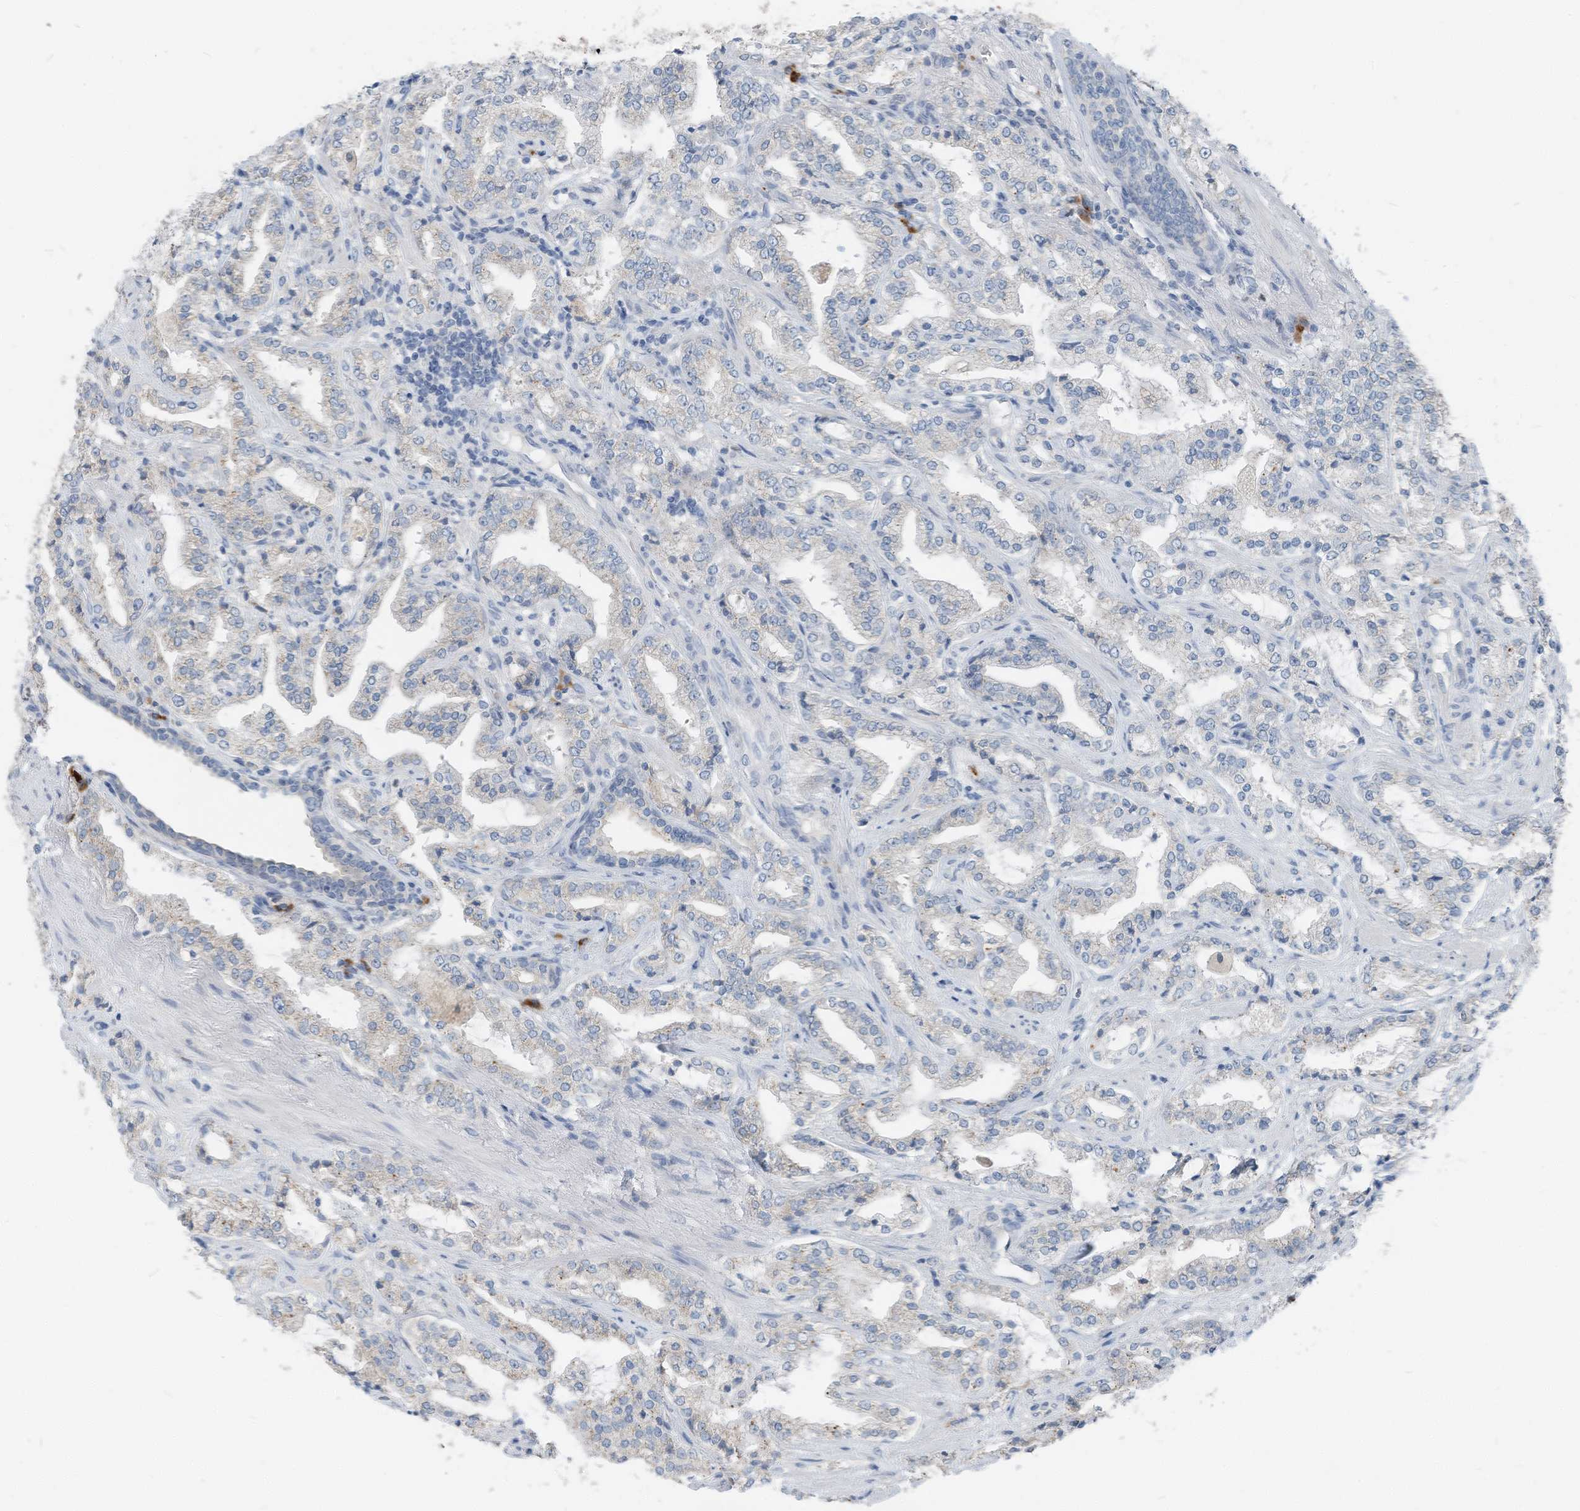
{"staining": {"intensity": "negative", "quantity": "none", "location": "none"}, "tissue": "prostate cancer", "cell_type": "Tumor cells", "image_type": "cancer", "snomed": [{"axis": "morphology", "description": "Adenocarcinoma, High grade"}, {"axis": "topography", "description": "Prostate"}], "caption": "Immunohistochemistry (IHC) of prostate adenocarcinoma (high-grade) displays no positivity in tumor cells.", "gene": "CHMP2B", "patient": {"sex": "male", "age": 64}}